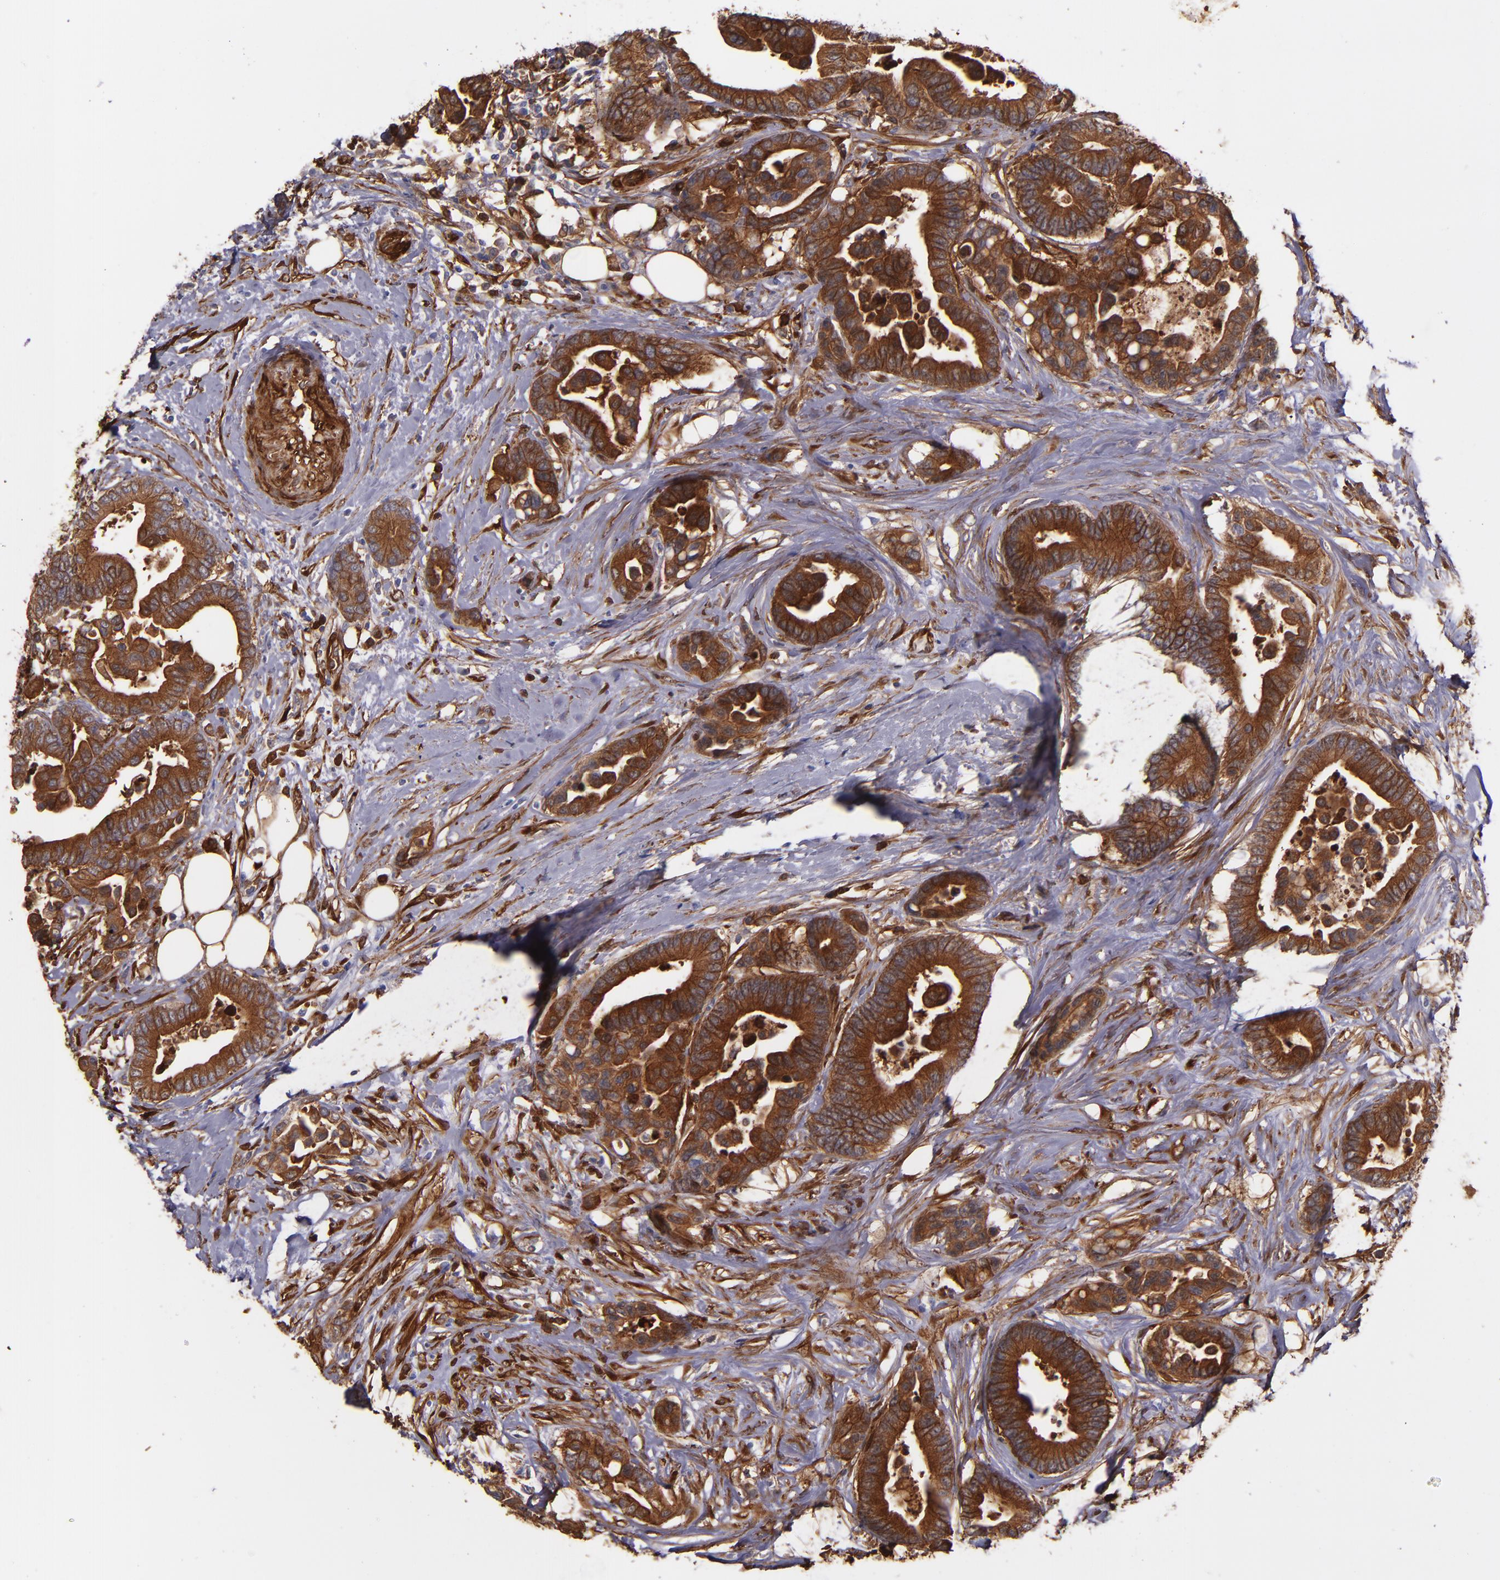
{"staining": {"intensity": "strong", "quantity": ">75%", "location": "cytoplasmic/membranous"}, "tissue": "colorectal cancer", "cell_type": "Tumor cells", "image_type": "cancer", "snomed": [{"axis": "morphology", "description": "Adenocarcinoma, NOS"}, {"axis": "topography", "description": "Colon"}], "caption": "A photomicrograph of human colorectal adenocarcinoma stained for a protein shows strong cytoplasmic/membranous brown staining in tumor cells.", "gene": "VCL", "patient": {"sex": "male", "age": 82}}